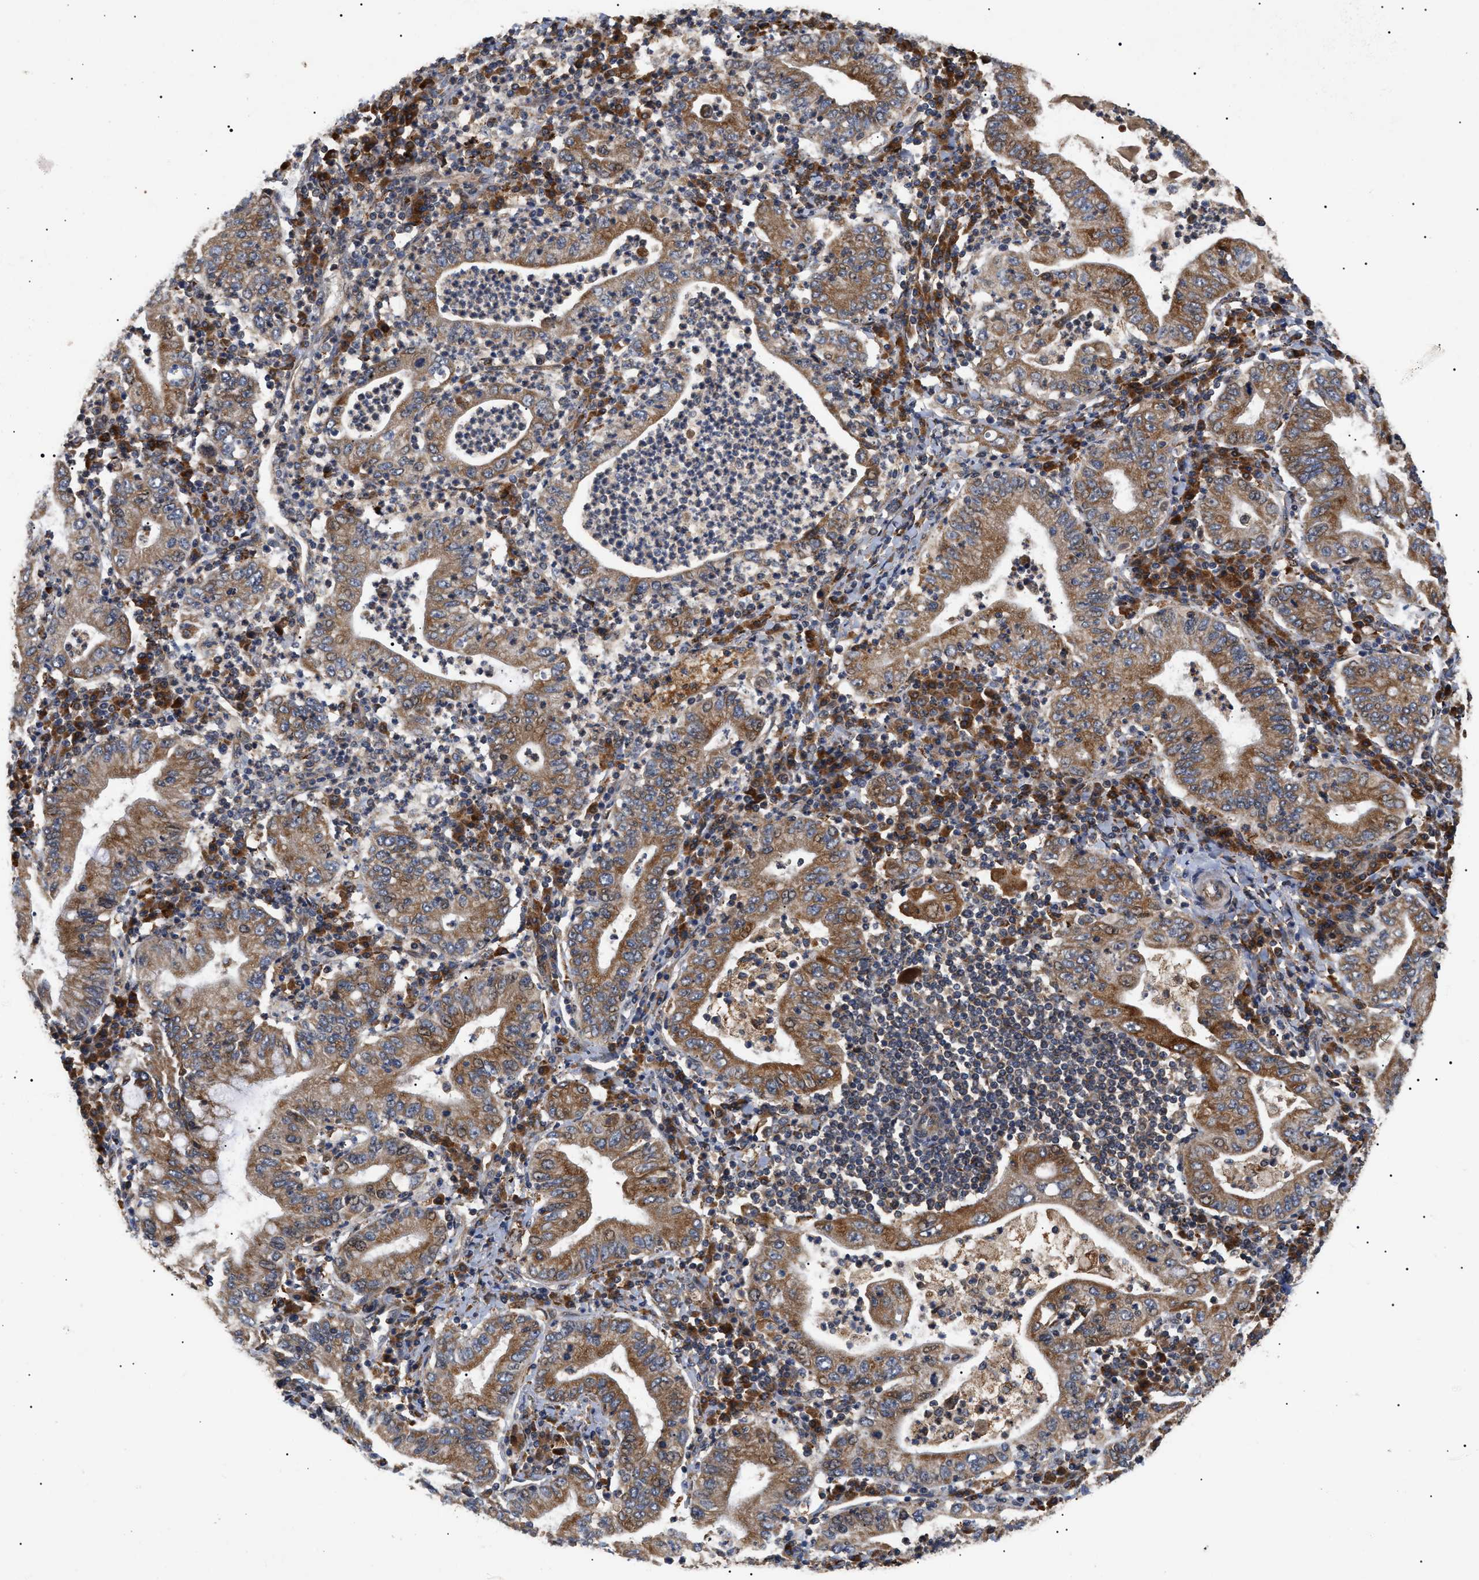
{"staining": {"intensity": "moderate", "quantity": ">75%", "location": "cytoplasmic/membranous,nuclear"}, "tissue": "stomach cancer", "cell_type": "Tumor cells", "image_type": "cancer", "snomed": [{"axis": "morphology", "description": "Normal tissue, NOS"}, {"axis": "morphology", "description": "Adenocarcinoma, NOS"}, {"axis": "topography", "description": "Esophagus"}, {"axis": "topography", "description": "Stomach, upper"}, {"axis": "topography", "description": "Peripheral nerve tissue"}], "caption": "Moderate cytoplasmic/membranous and nuclear protein expression is identified in about >75% of tumor cells in stomach adenocarcinoma.", "gene": "ASTL", "patient": {"sex": "male", "age": 62}}